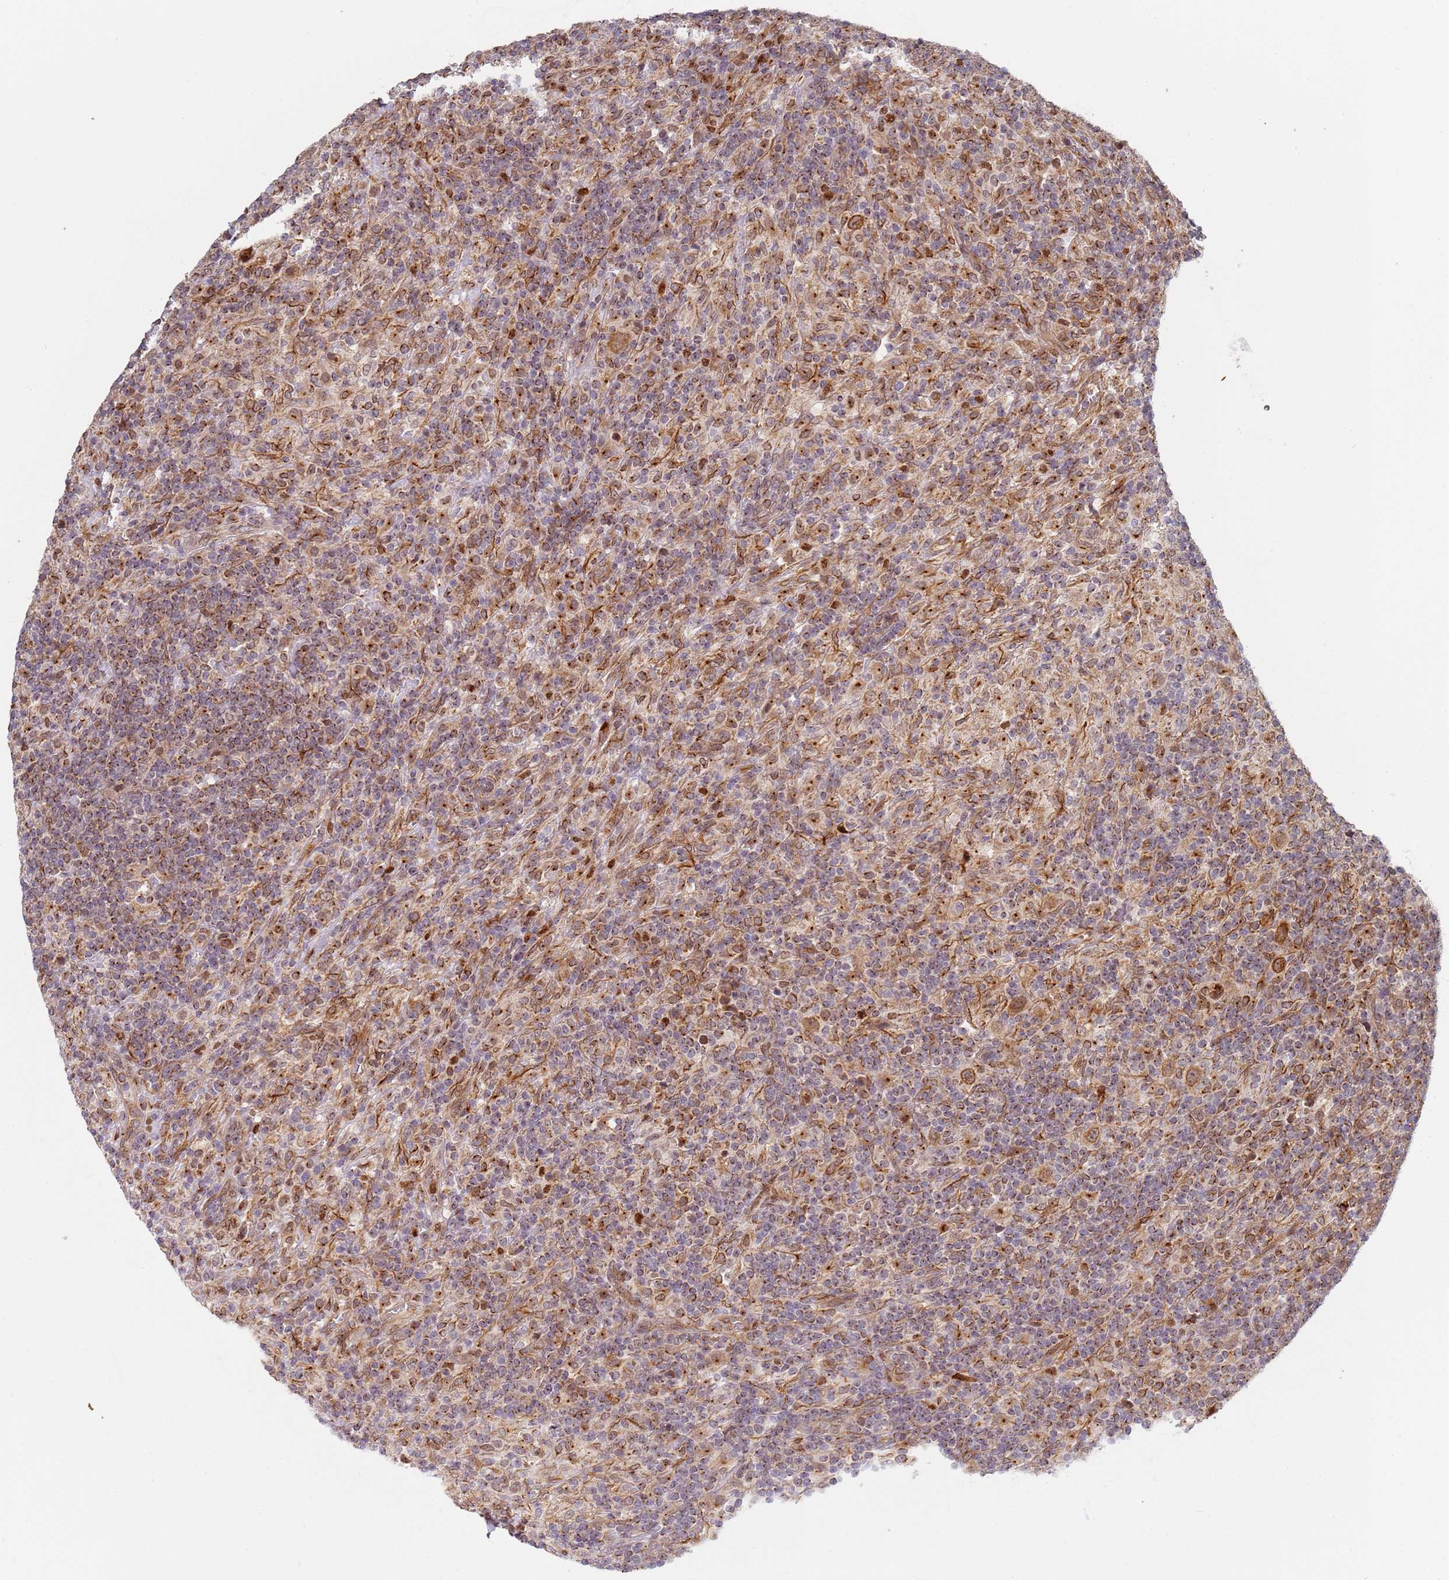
{"staining": {"intensity": "moderate", "quantity": ">75%", "location": "cytoplasmic/membranous"}, "tissue": "lymphoma", "cell_type": "Tumor cells", "image_type": "cancer", "snomed": [{"axis": "morphology", "description": "Hodgkin's disease, NOS"}, {"axis": "topography", "description": "Lymph node"}], "caption": "Immunohistochemical staining of lymphoma shows moderate cytoplasmic/membranous protein staining in approximately >75% of tumor cells.", "gene": "CEP170", "patient": {"sex": "male", "age": 70}}